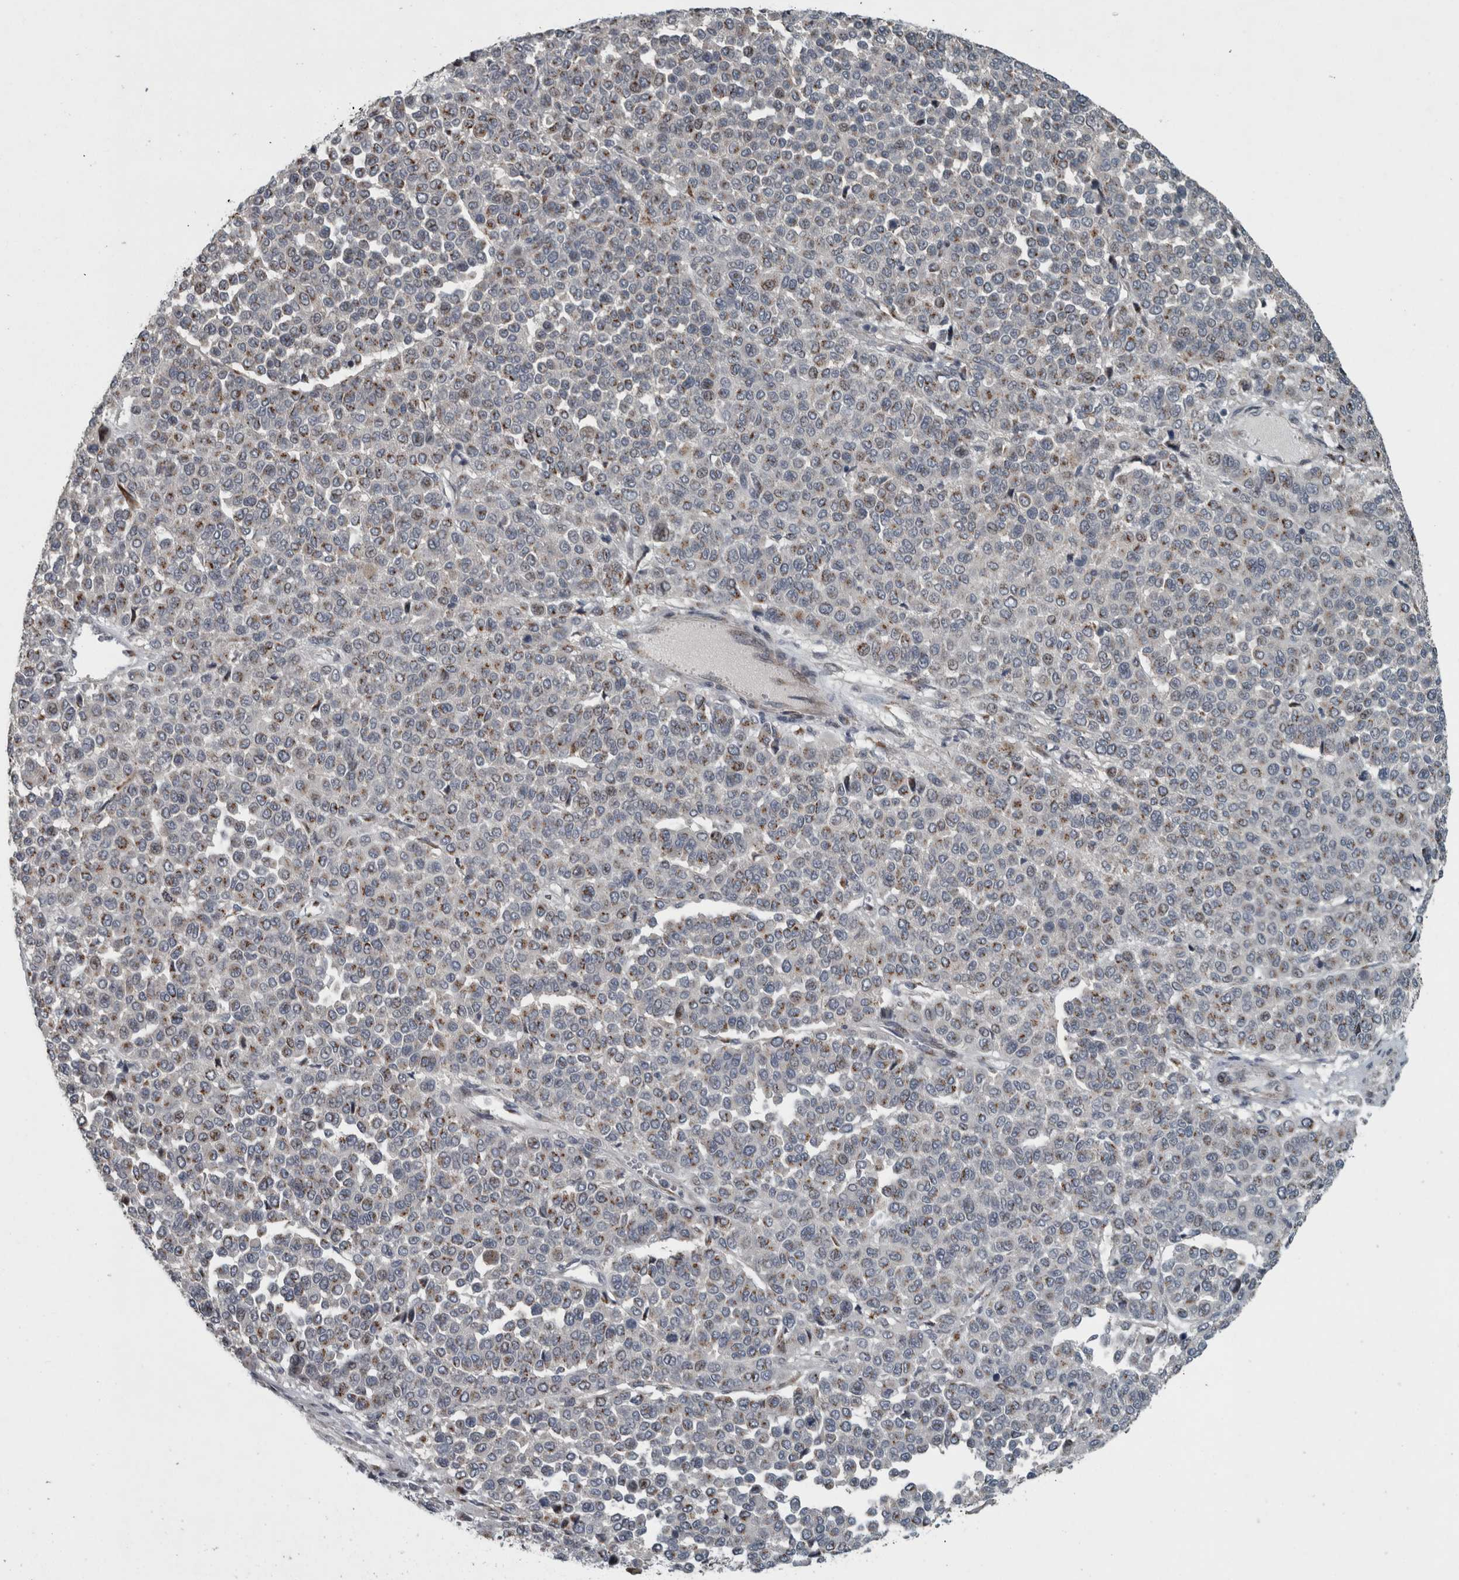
{"staining": {"intensity": "moderate", "quantity": "<25%", "location": "cytoplasmic/membranous"}, "tissue": "melanoma", "cell_type": "Tumor cells", "image_type": "cancer", "snomed": [{"axis": "morphology", "description": "Malignant melanoma, Metastatic site"}, {"axis": "topography", "description": "Pancreas"}], "caption": "Immunohistochemistry (IHC) of human malignant melanoma (metastatic site) exhibits low levels of moderate cytoplasmic/membranous positivity in about <25% of tumor cells. The staining is performed using DAB (3,3'-diaminobenzidine) brown chromogen to label protein expression. The nuclei are counter-stained blue using hematoxylin.", "gene": "ZNF345", "patient": {"sex": "female", "age": 30}}